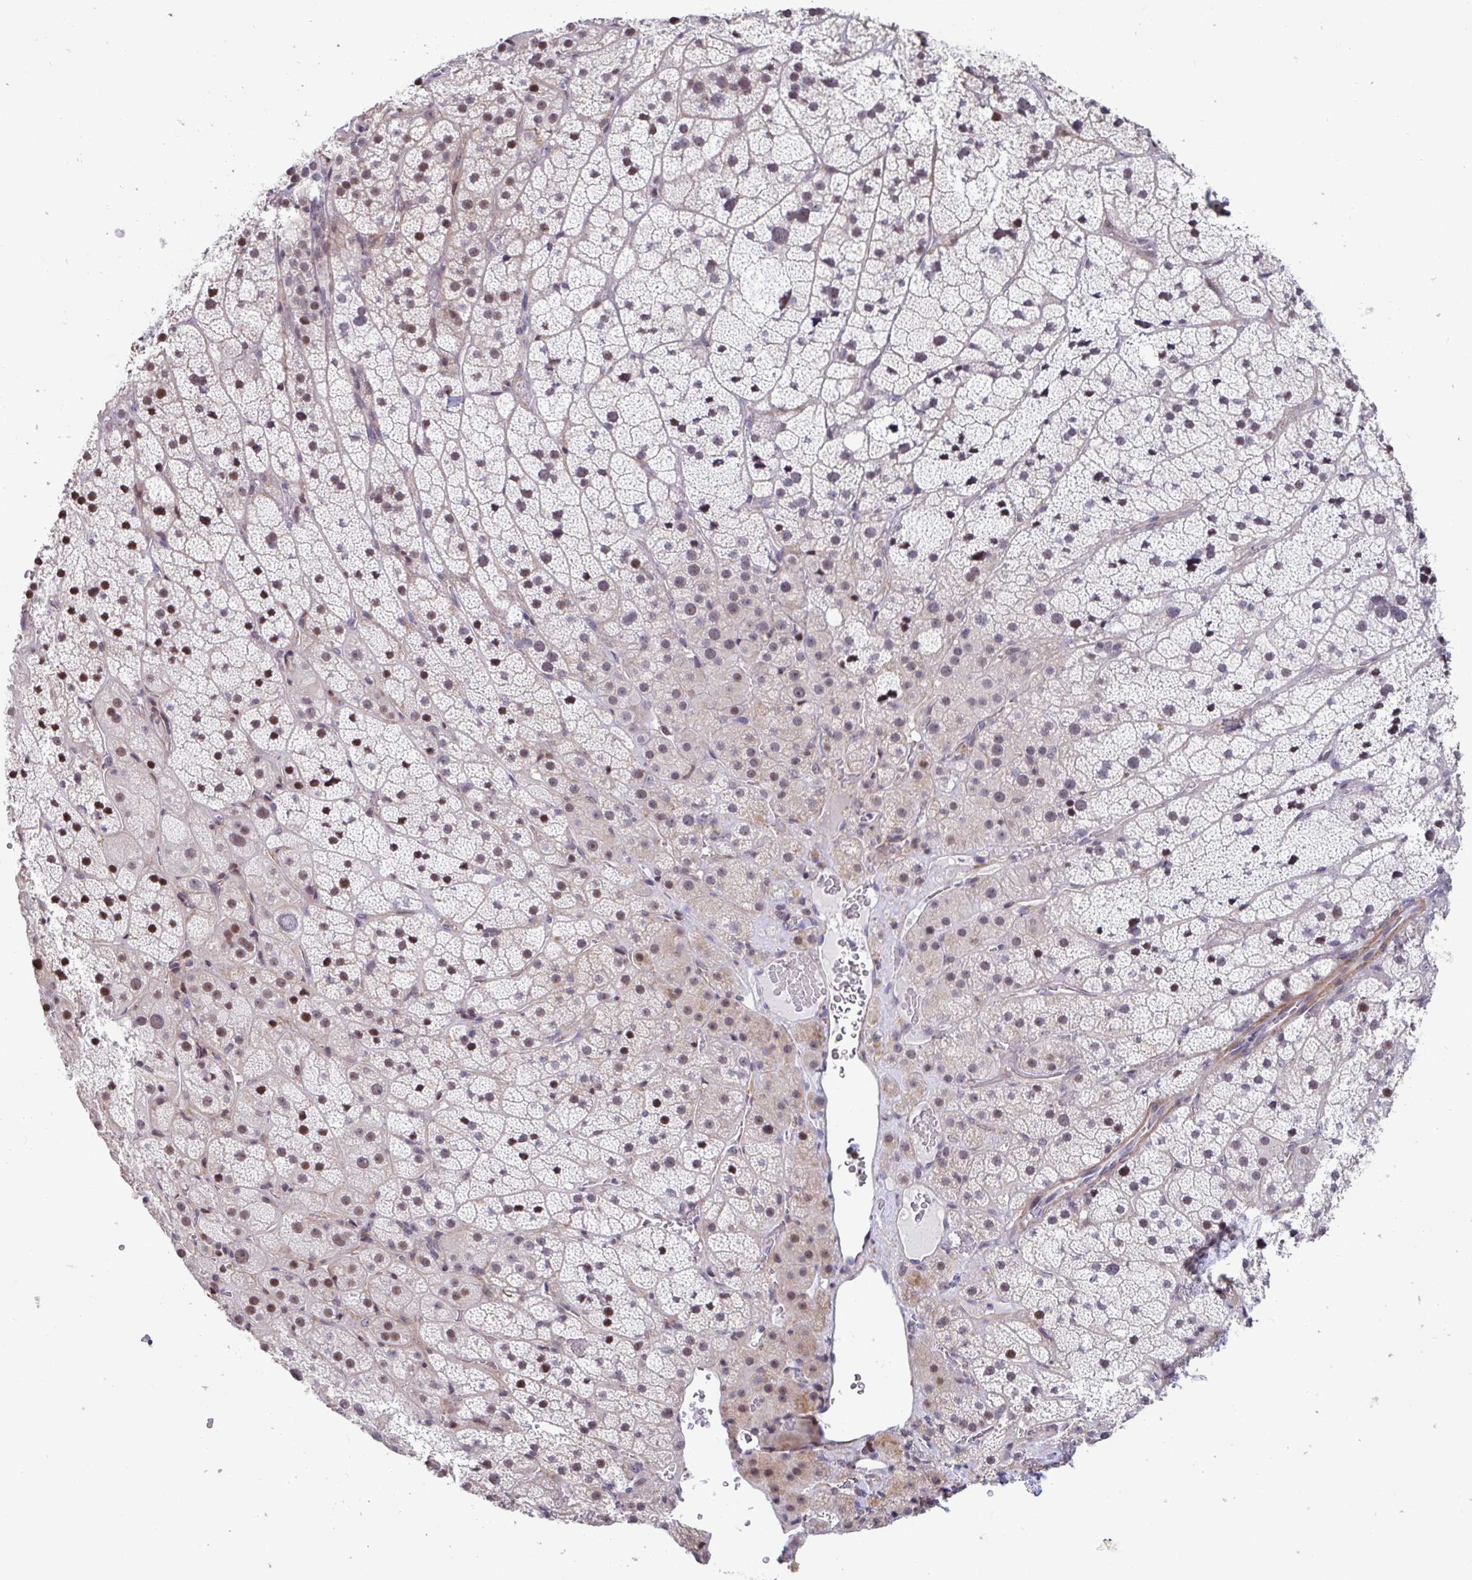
{"staining": {"intensity": "moderate", "quantity": ">75%", "location": "cytoplasmic/membranous,nuclear"}, "tissue": "adrenal gland", "cell_type": "Glandular cells", "image_type": "normal", "snomed": [{"axis": "morphology", "description": "Normal tissue, NOS"}, {"axis": "topography", "description": "Adrenal gland"}], "caption": "Immunohistochemical staining of benign human adrenal gland shows >75% levels of moderate cytoplasmic/membranous,nuclear protein positivity in about >75% of glandular cells. (brown staining indicates protein expression, while blue staining denotes nuclei).", "gene": "WDR72", "patient": {"sex": "male", "age": 57}}